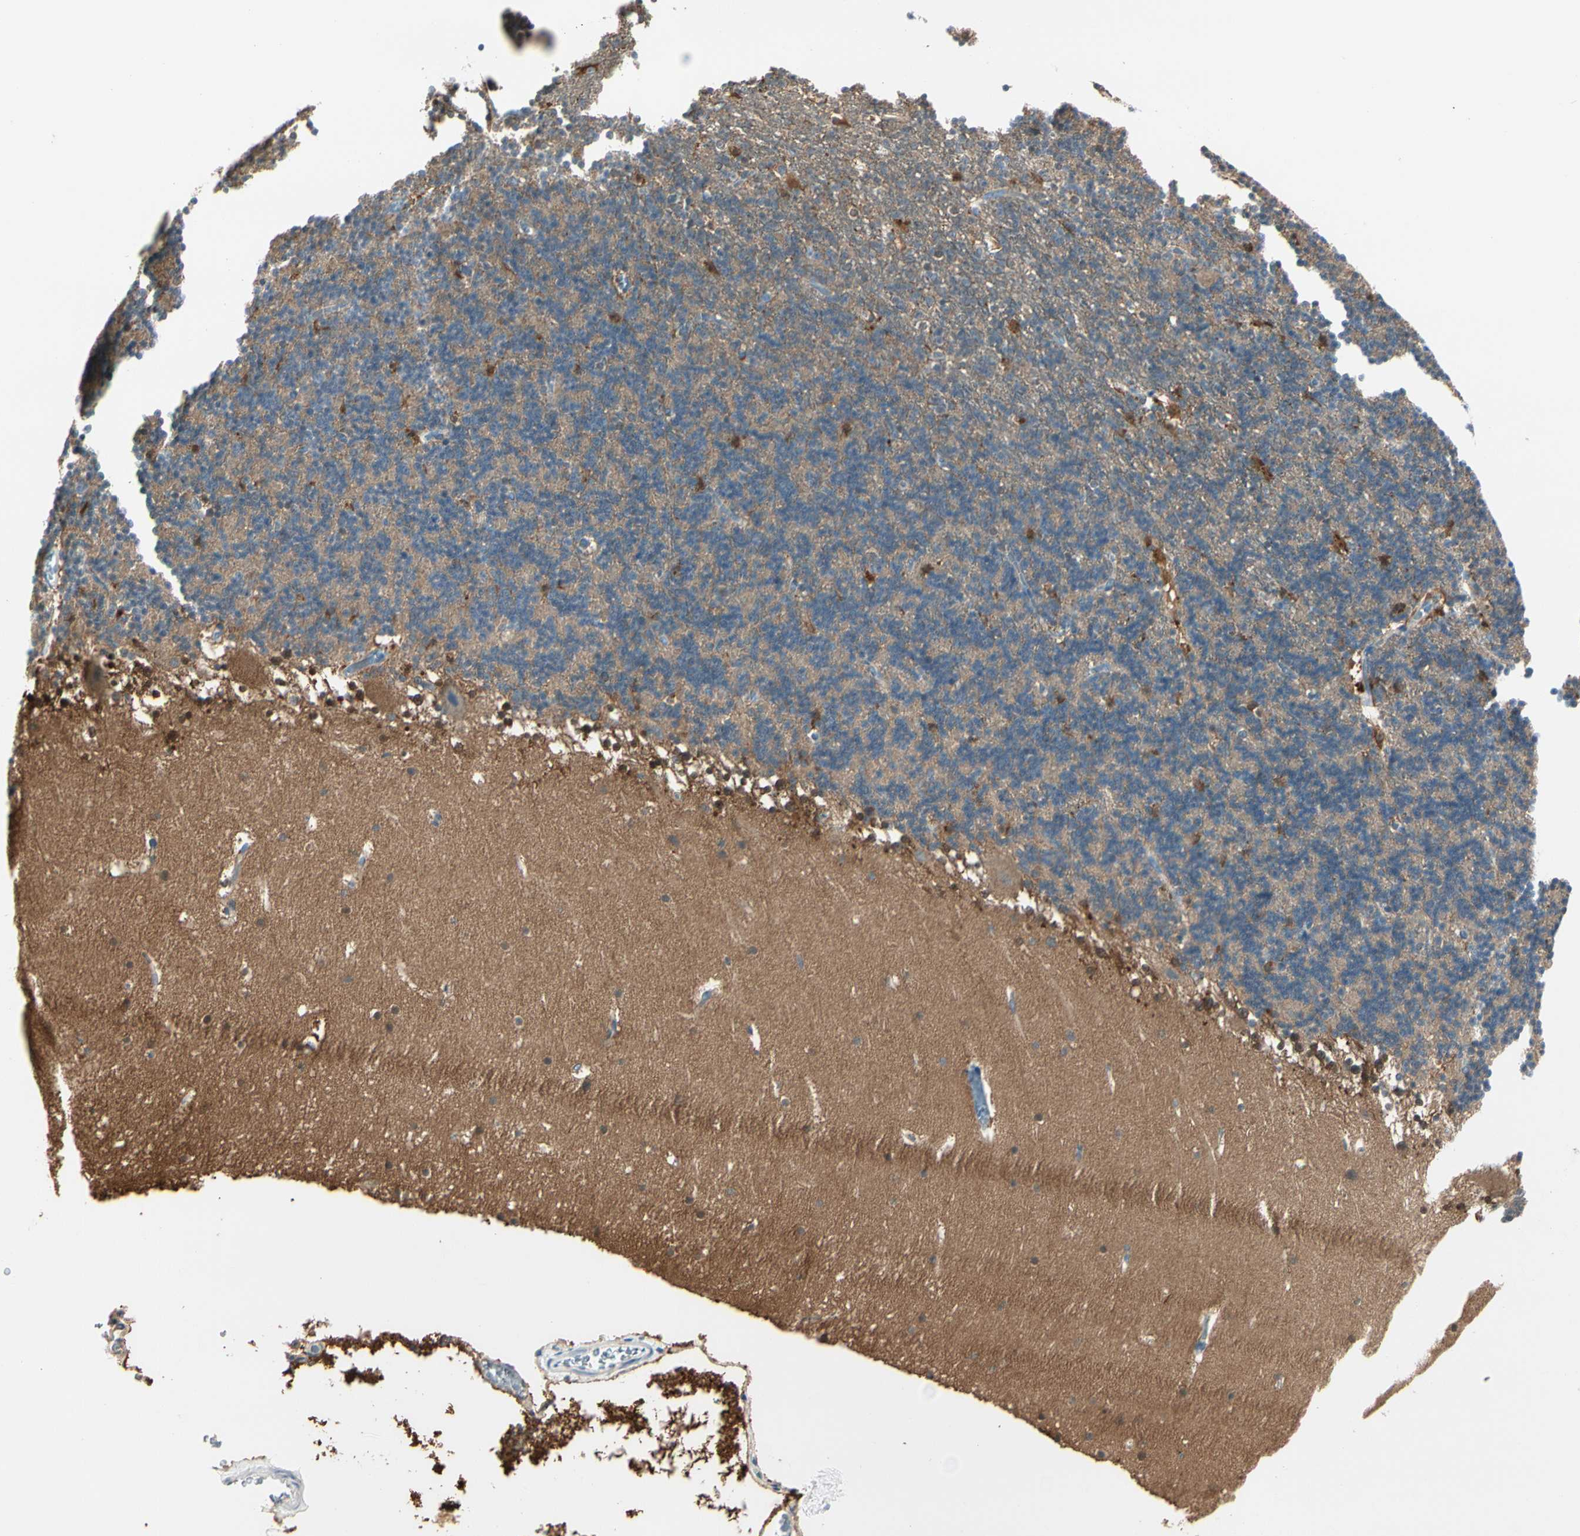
{"staining": {"intensity": "strong", "quantity": "<25%", "location": "cytoplasmic/membranous"}, "tissue": "cerebellum", "cell_type": "Cells in granular layer", "image_type": "normal", "snomed": [{"axis": "morphology", "description": "Normal tissue, NOS"}, {"axis": "topography", "description": "Cerebellum"}], "caption": "Immunohistochemical staining of normal human cerebellum exhibits medium levels of strong cytoplasmic/membranous staining in approximately <25% of cells in granular layer. Using DAB (3,3'-diaminobenzidine) (brown) and hematoxylin (blue) stains, captured at high magnification using brightfield microscopy.", "gene": "PEBP1", "patient": {"sex": "male", "age": 45}}